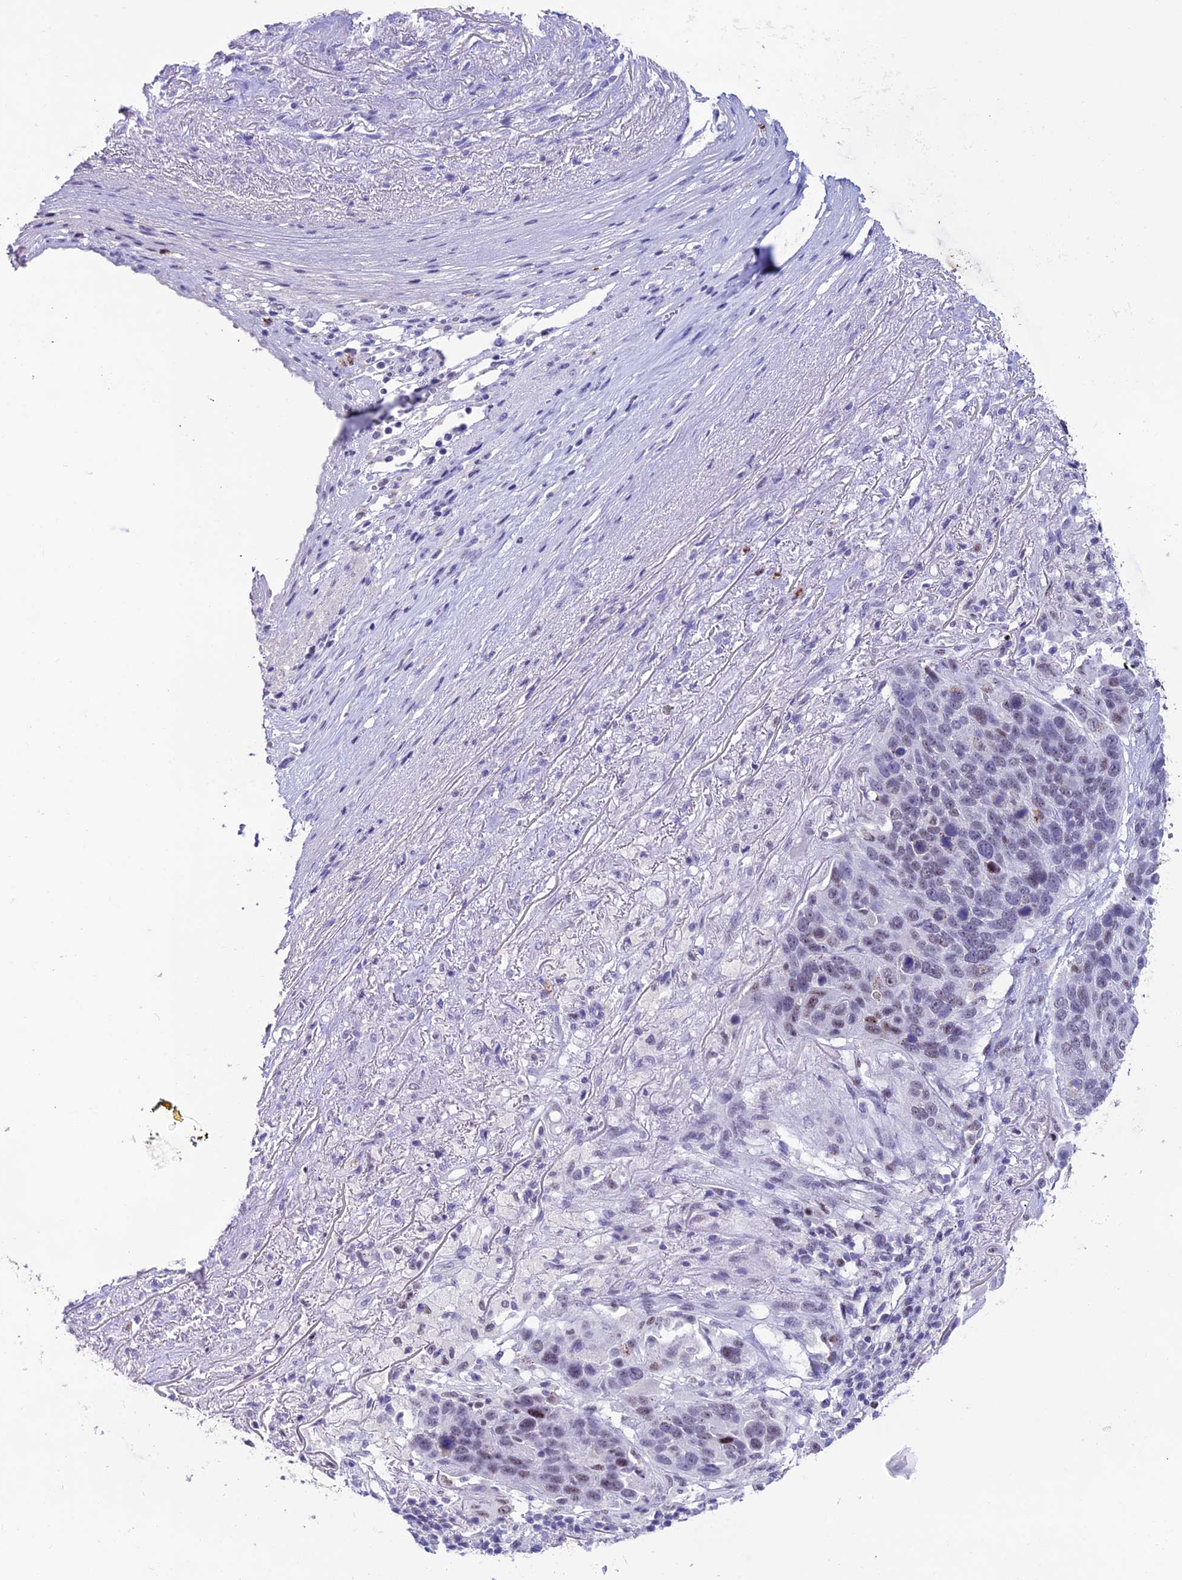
{"staining": {"intensity": "weak", "quantity": "<25%", "location": "nuclear"}, "tissue": "lung cancer", "cell_type": "Tumor cells", "image_type": "cancer", "snomed": [{"axis": "morphology", "description": "Normal tissue, NOS"}, {"axis": "morphology", "description": "Squamous cell carcinoma, NOS"}, {"axis": "topography", "description": "Lymph node"}, {"axis": "topography", "description": "Lung"}], "caption": "Immunohistochemistry (IHC) histopathology image of lung cancer stained for a protein (brown), which demonstrates no positivity in tumor cells. The staining is performed using DAB brown chromogen with nuclei counter-stained in using hematoxylin.", "gene": "MFSD2B", "patient": {"sex": "male", "age": 66}}